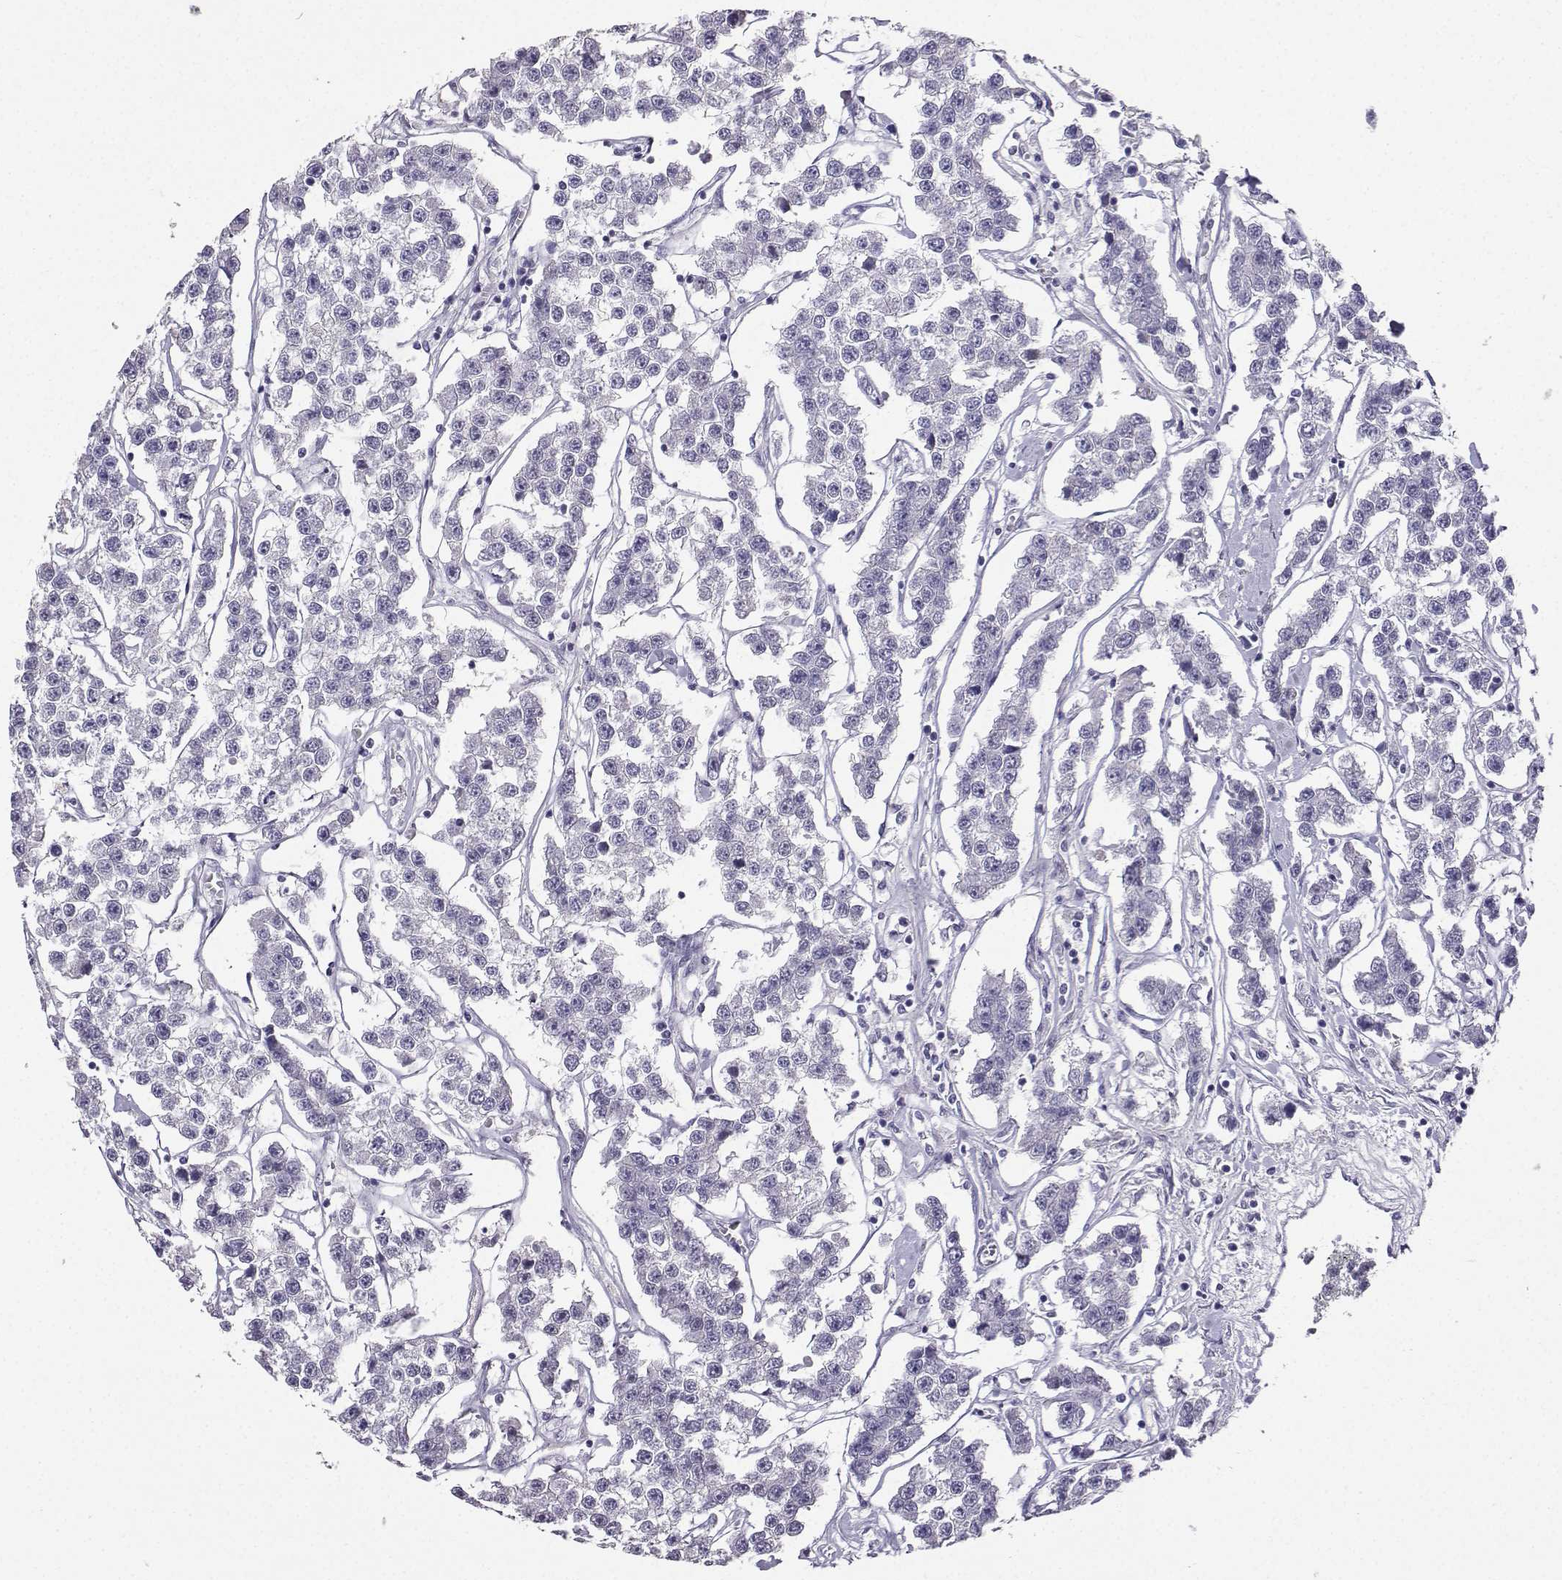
{"staining": {"intensity": "negative", "quantity": "none", "location": "none"}, "tissue": "testis cancer", "cell_type": "Tumor cells", "image_type": "cancer", "snomed": [{"axis": "morphology", "description": "Seminoma, NOS"}, {"axis": "topography", "description": "Testis"}], "caption": "An IHC image of seminoma (testis) is shown. There is no staining in tumor cells of seminoma (testis).", "gene": "SPAG11B", "patient": {"sex": "male", "age": 59}}